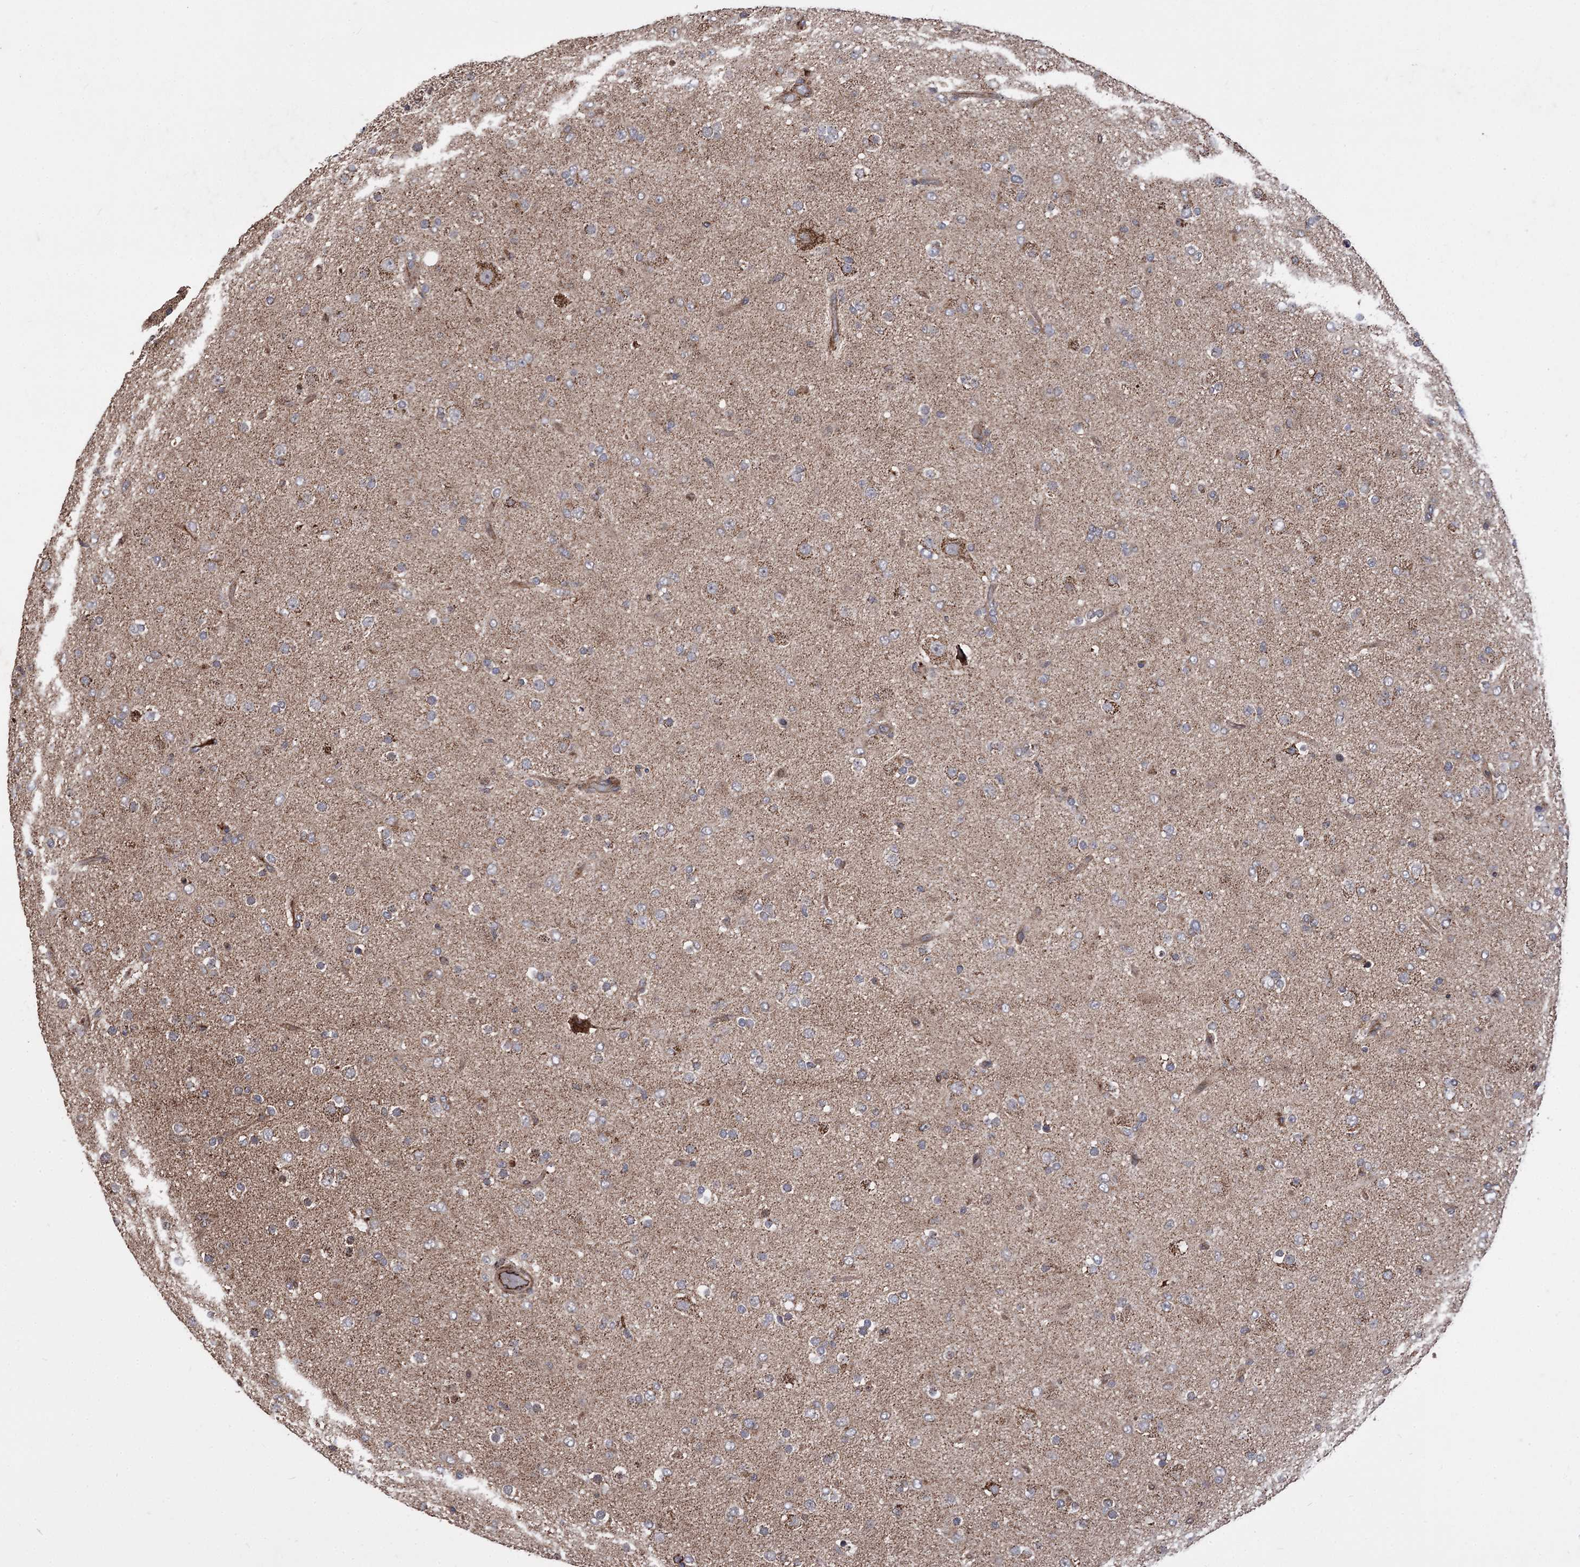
{"staining": {"intensity": "moderate", "quantity": "25%-75%", "location": "cytoplasmic/membranous"}, "tissue": "glioma", "cell_type": "Tumor cells", "image_type": "cancer", "snomed": [{"axis": "morphology", "description": "Glioma, malignant, Low grade"}, {"axis": "topography", "description": "Brain"}], "caption": "Immunohistochemistry (IHC) histopathology image of glioma stained for a protein (brown), which demonstrates medium levels of moderate cytoplasmic/membranous staining in about 25%-75% of tumor cells.", "gene": "RASSF3", "patient": {"sex": "male", "age": 65}}